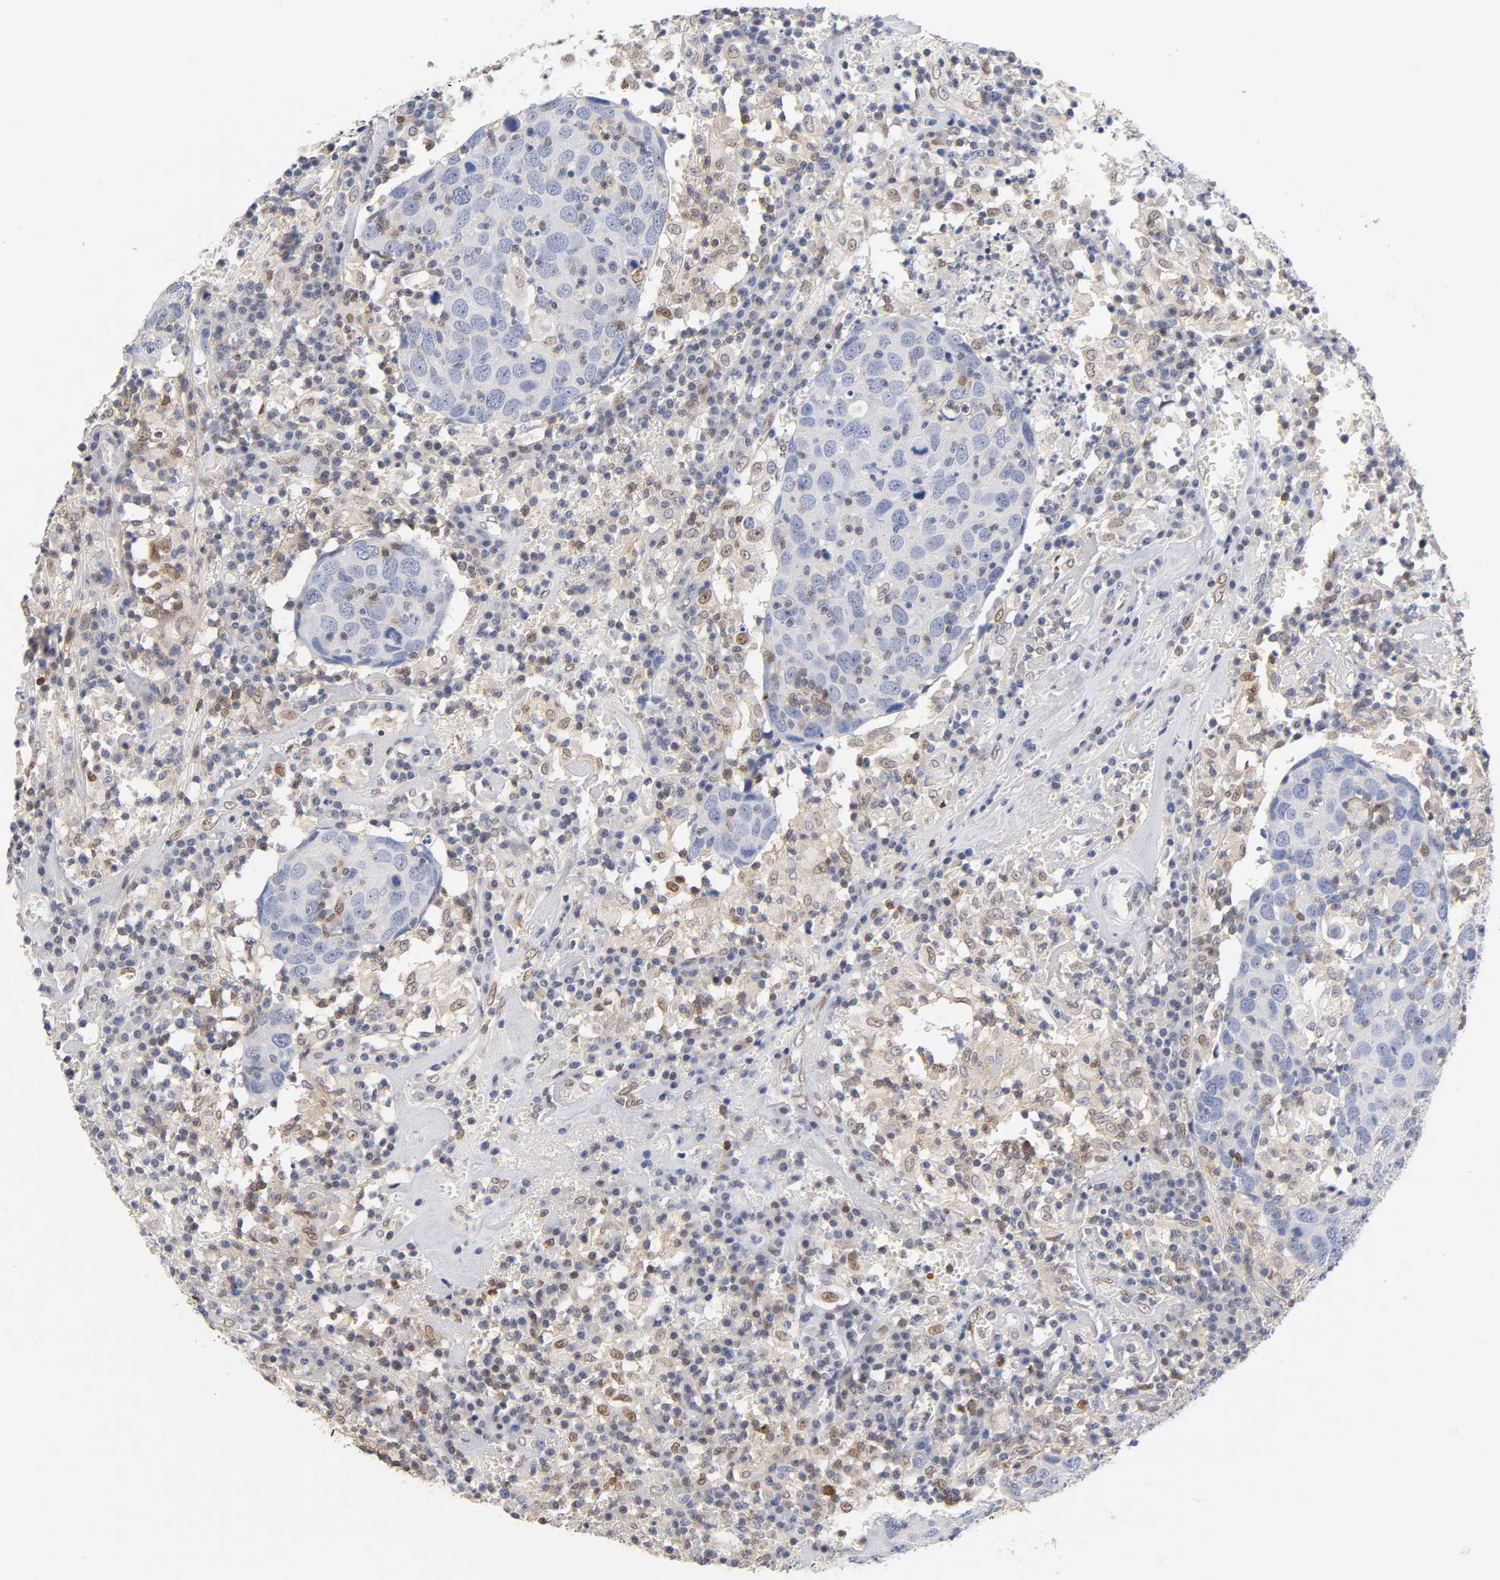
{"staining": {"intensity": "negative", "quantity": "none", "location": "none"}, "tissue": "head and neck cancer", "cell_type": "Tumor cells", "image_type": "cancer", "snomed": [{"axis": "morphology", "description": "Adenocarcinoma, NOS"}, {"axis": "topography", "description": "Salivary gland"}, {"axis": "topography", "description": "Head-Neck"}], "caption": "Head and neck cancer (adenocarcinoma) was stained to show a protein in brown. There is no significant staining in tumor cells. (IHC, brightfield microscopy, high magnification).", "gene": "NFATC1", "patient": {"sex": "female", "age": 65}}